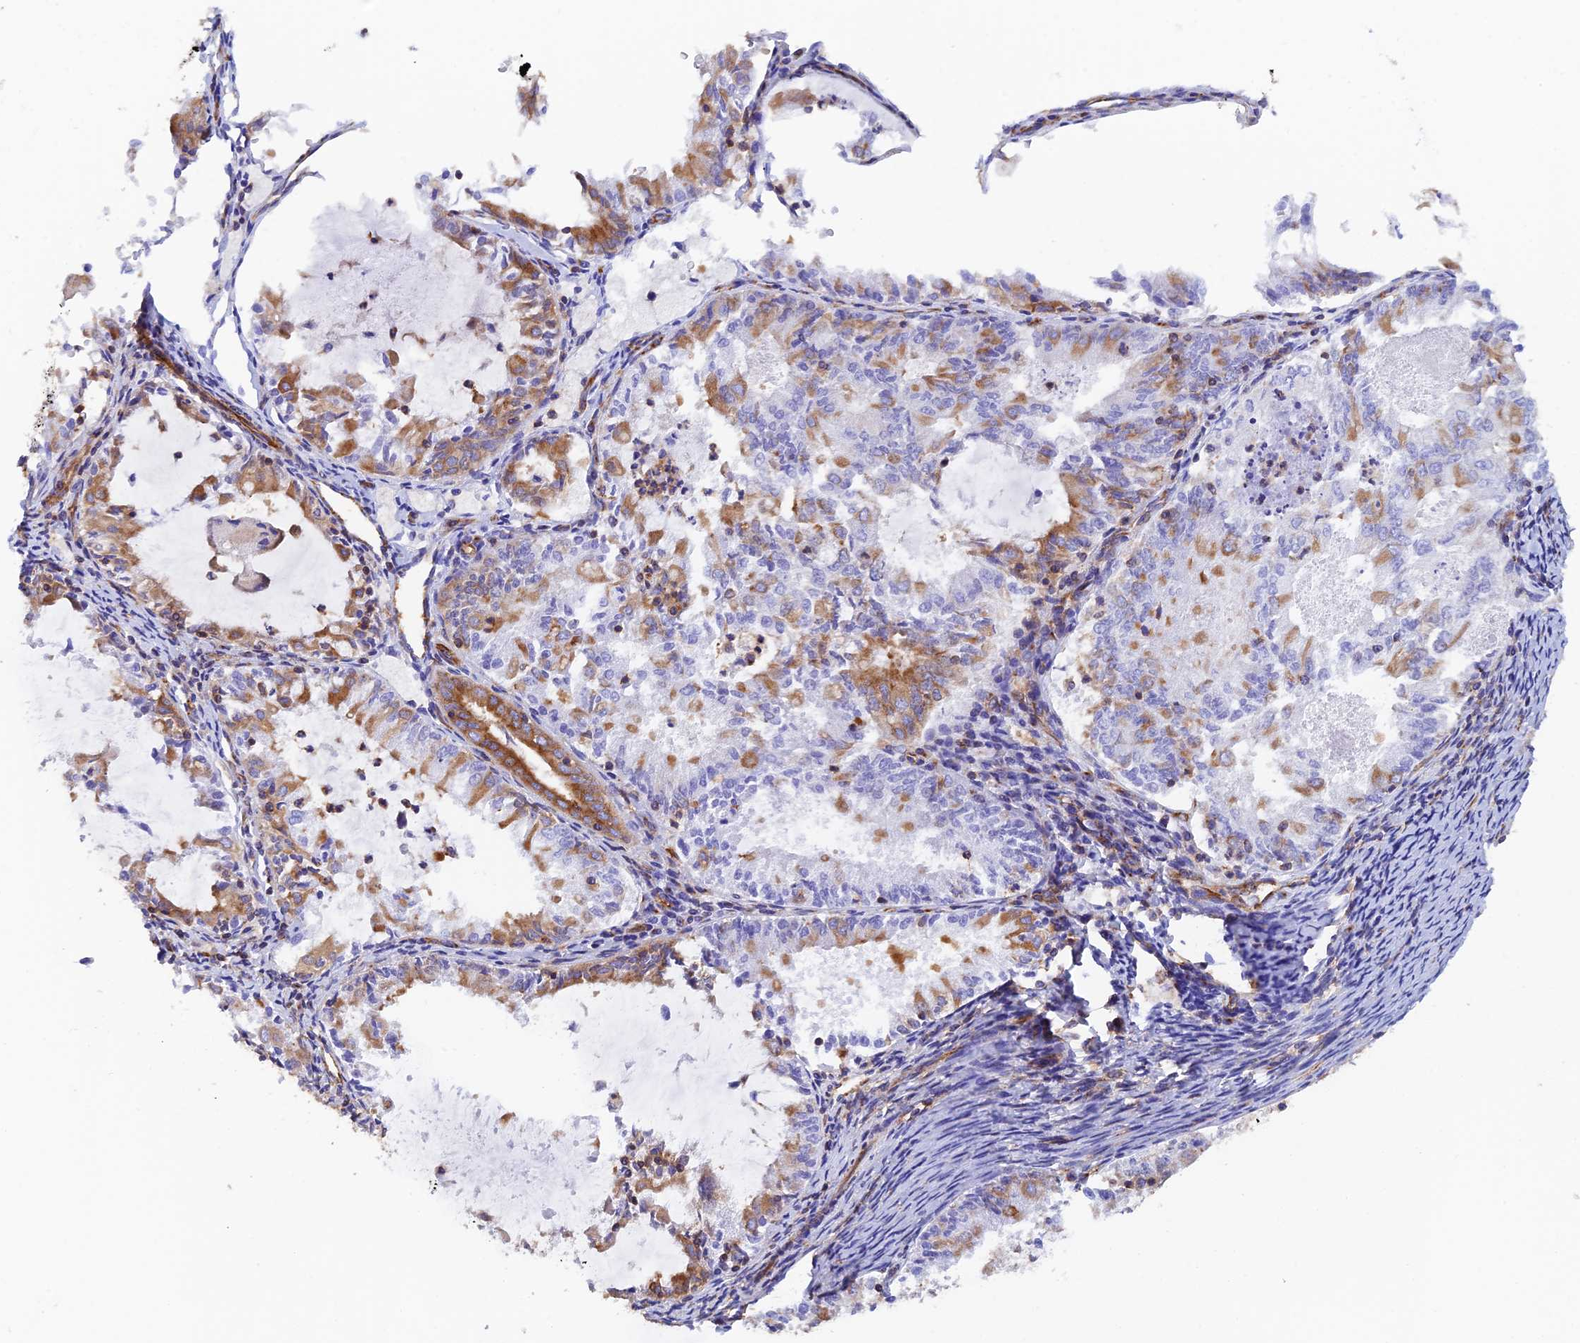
{"staining": {"intensity": "moderate", "quantity": "<25%", "location": "cytoplasmic/membranous"}, "tissue": "endometrial cancer", "cell_type": "Tumor cells", "image_type": "cancer", "snomed": [{"axis": "morphology", "description": "Adenocarcinoma, NOS"}, {"axis": "topography", "description": "Endometrium"}], "caption": "Protein analysis of adenocarcinoma (endometrial) tissue exhibits moderate cytoplasmic/membranous expression in about <25% of tumor cells.", "gene": "DCTN2", "patient": {"sex": "female", "age": 57}}